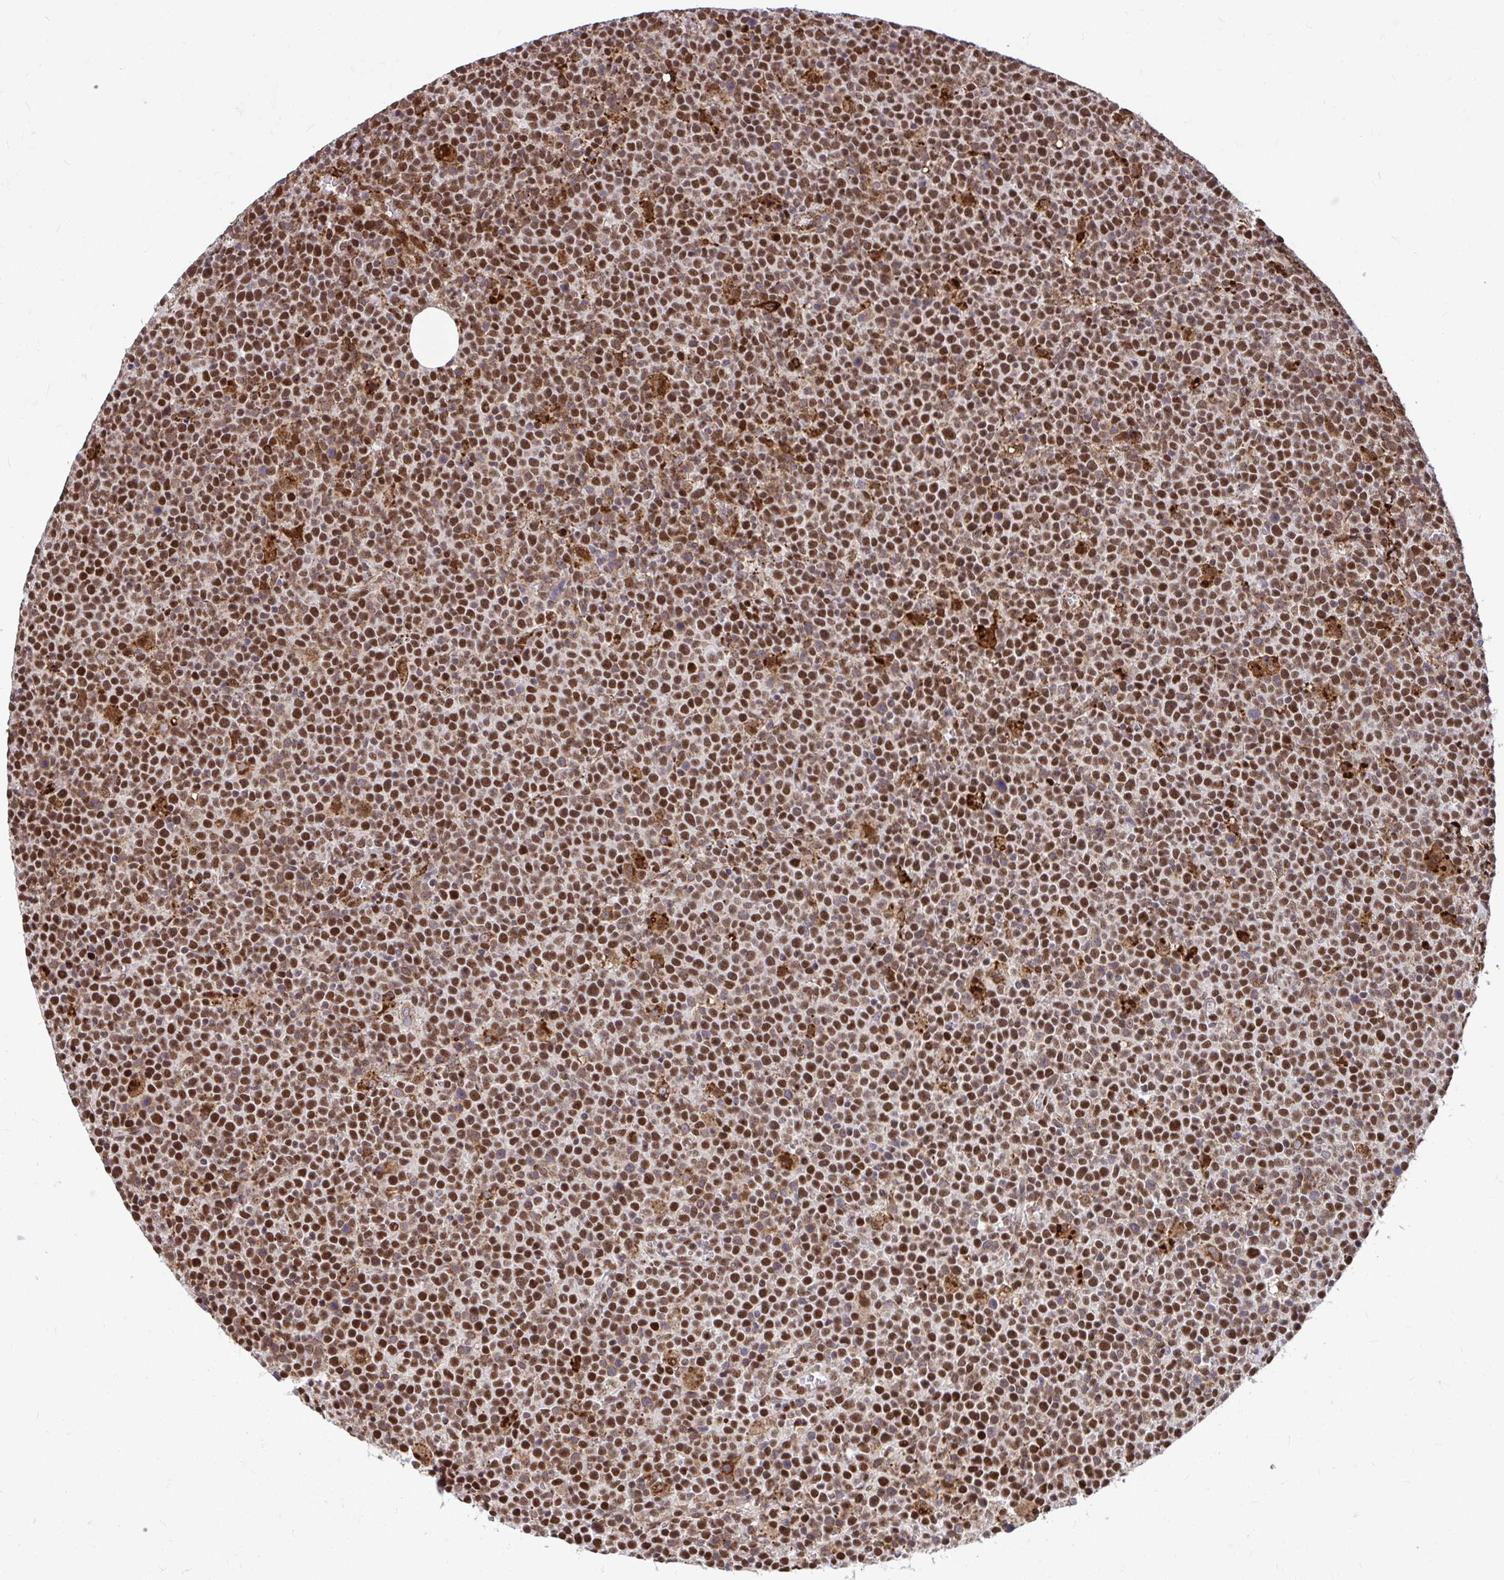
{"staining": {"intensity": "moderate", "quantity": ">75%", "location": "nuclear"}, "tissue": "lymphoma", "cell_type": "Tumor cells", "image_type": "cancer", "snomed": [{"axis": "morphology", "description": "Malignant lymphoma, non-Hodgkin's type, High grade"}, {"axis": "topography", "description": "Lymph node"}], "caption": "Protein staining demonstrates moderate nuclear staining in about >75% of tumor cells in lymphoma. The staining was performed using DAB, with brown indicating positive protein expression. Nuclei are stained blue with hematoxylin.", "gene": "SLC35C2", "patient": {"sex": "male", "age": 61}}